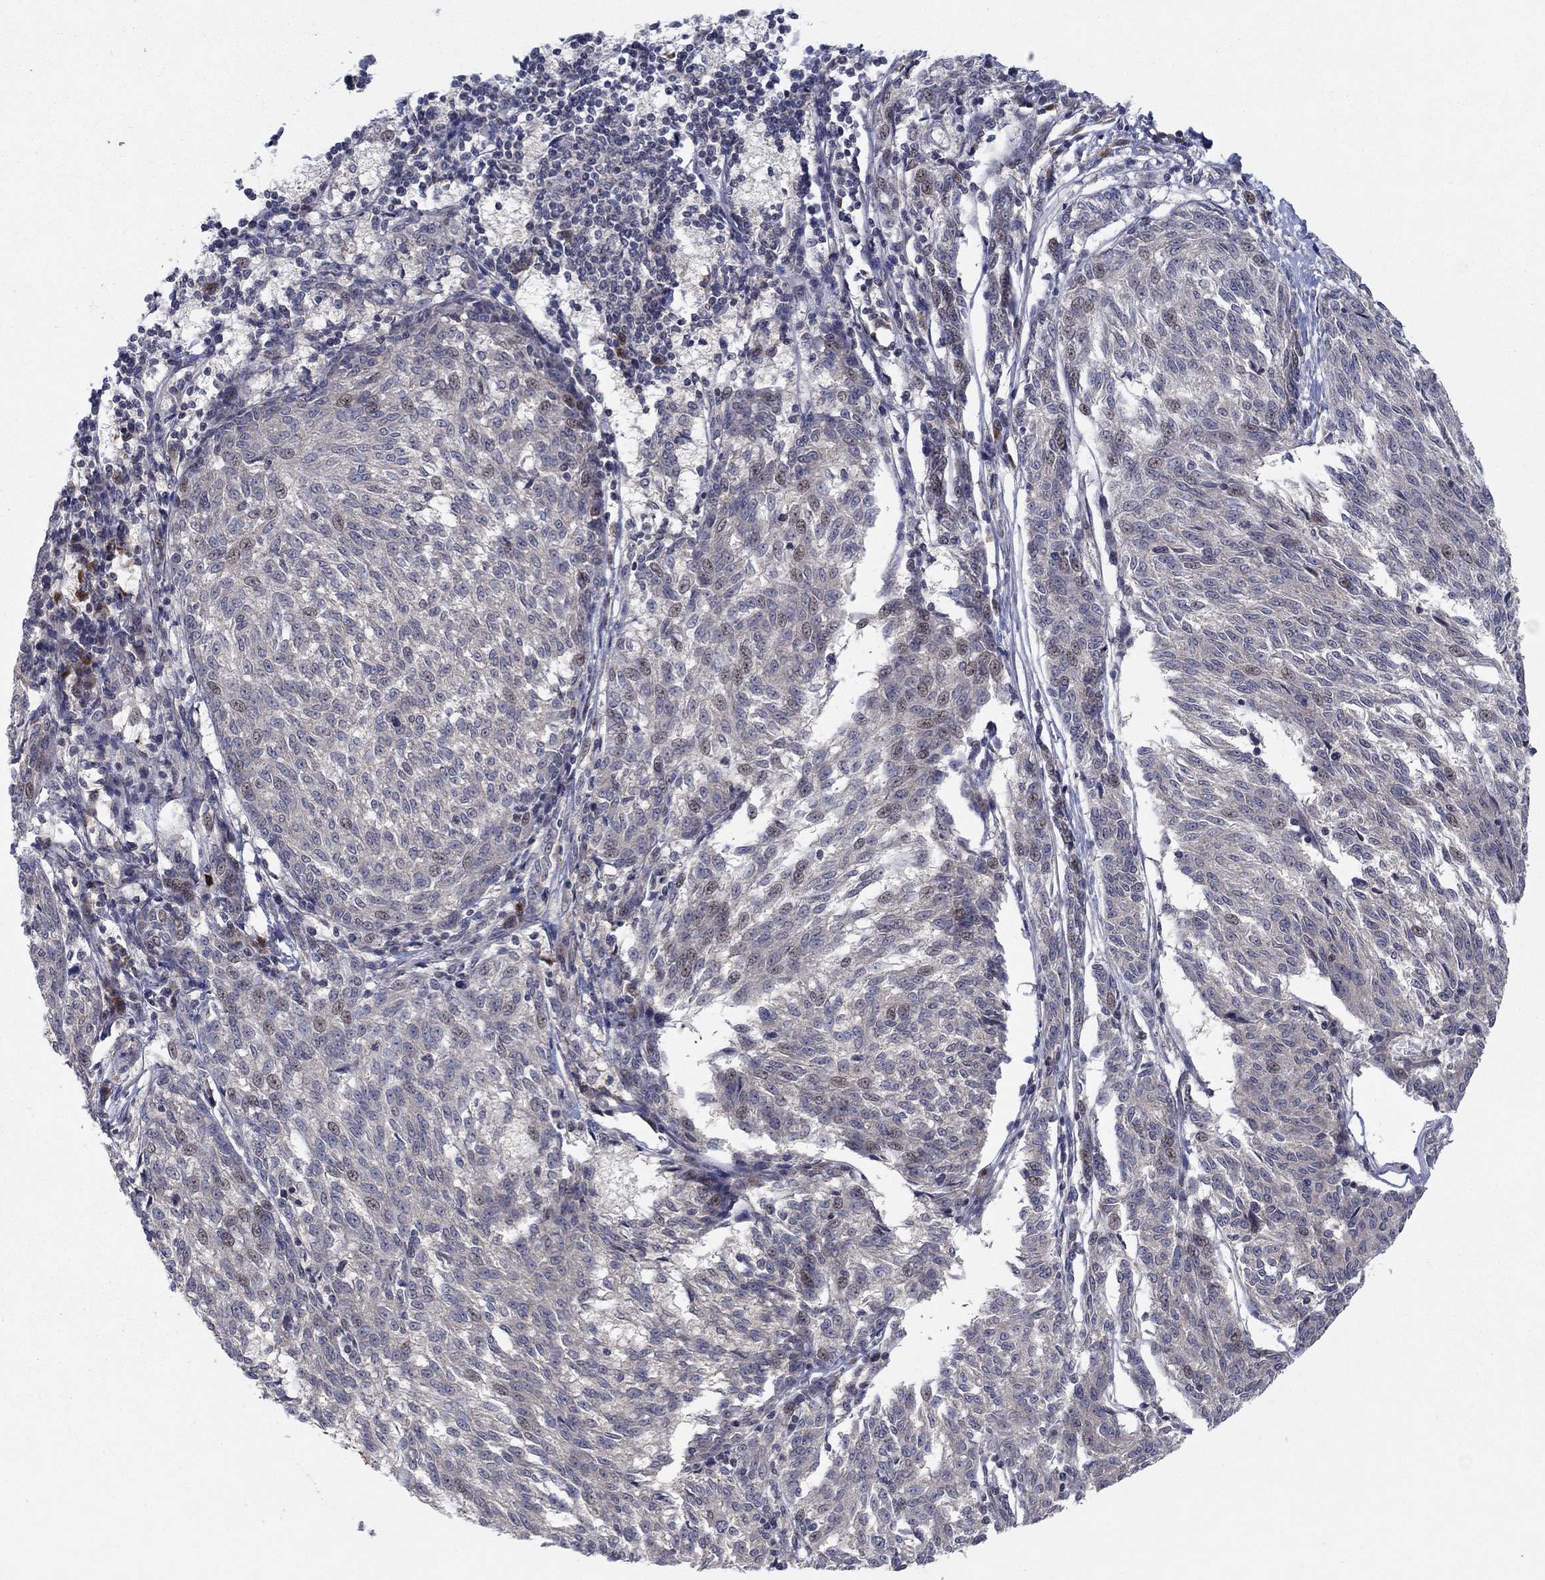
{"staining": {"intensity": "weak", "quantity": "<25%", "location": "nuclear"}, "tissue": "melanoma", "cell_type": "Tumor cells", "image_type": "cancer", "snomed": [{"axis": "morphology", "description": "Malignant melanoma, NOS"}, {"axis": "topography", "description": "Skin"}], "caption": "This is an immunohistochemistry photomicrograph of malignant melanoma. There is no expression in tumor cells.", "gene": "IL4", "patient": {"sex": "female", "age": 72}}